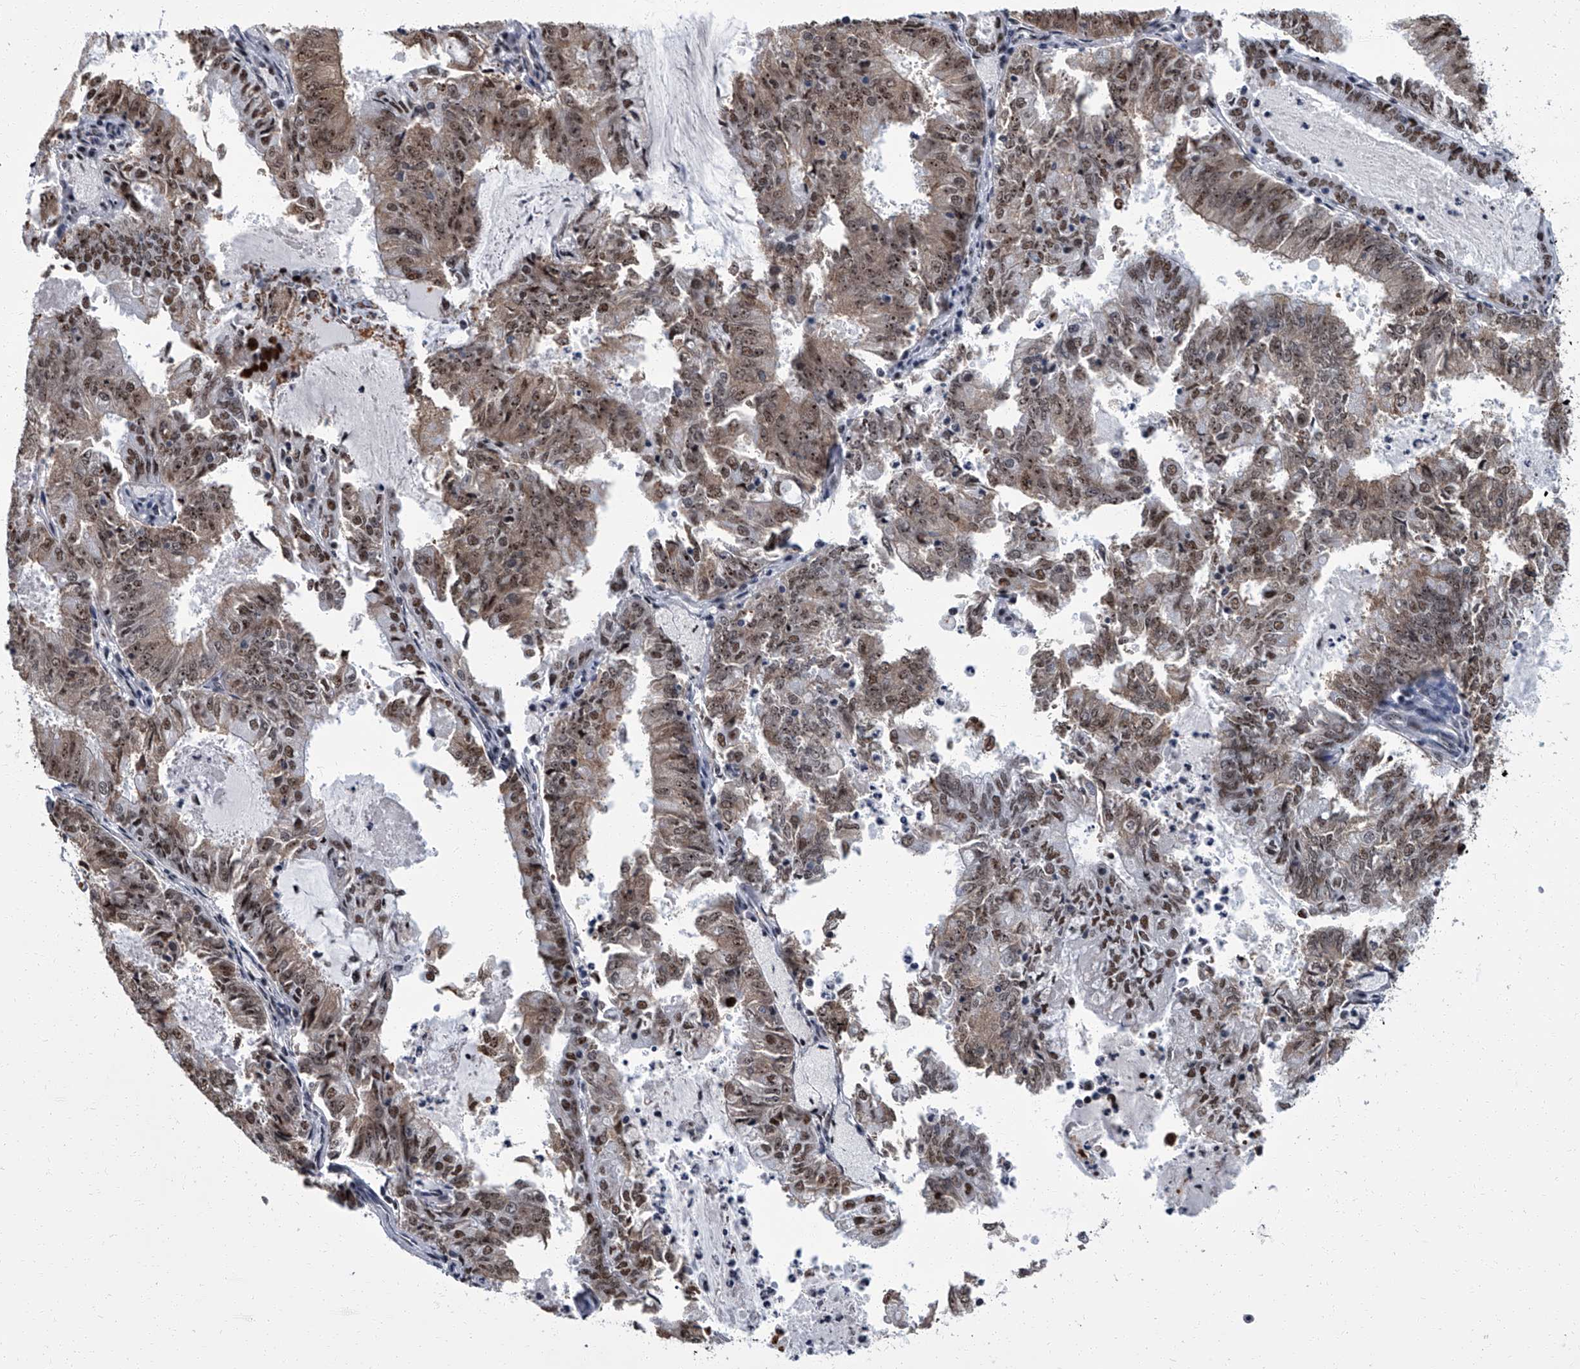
{"staining": {"intensity": "moderate", "quantity": ">75%", "location": "cytoplasmic/membranous,nuclear"}, "tissue": "endometrial cancer", "cell_type": "Tumor cells", "image_type": "cancer", "snomed": [{"axis": "morphology", "description": "Adenocarcinoma, NOS"}, {"axis": "topography", "description": "Endometrium"}], "caption": "Protein expression by immunohistochemistry exhibits moderate cytoplasmic/membranous and nuclear positivity in approximately >75% of tumor cells in endometrial cancer.", "gene": "ZNF518B", "patient": {"sex": "female", "age": 57}}